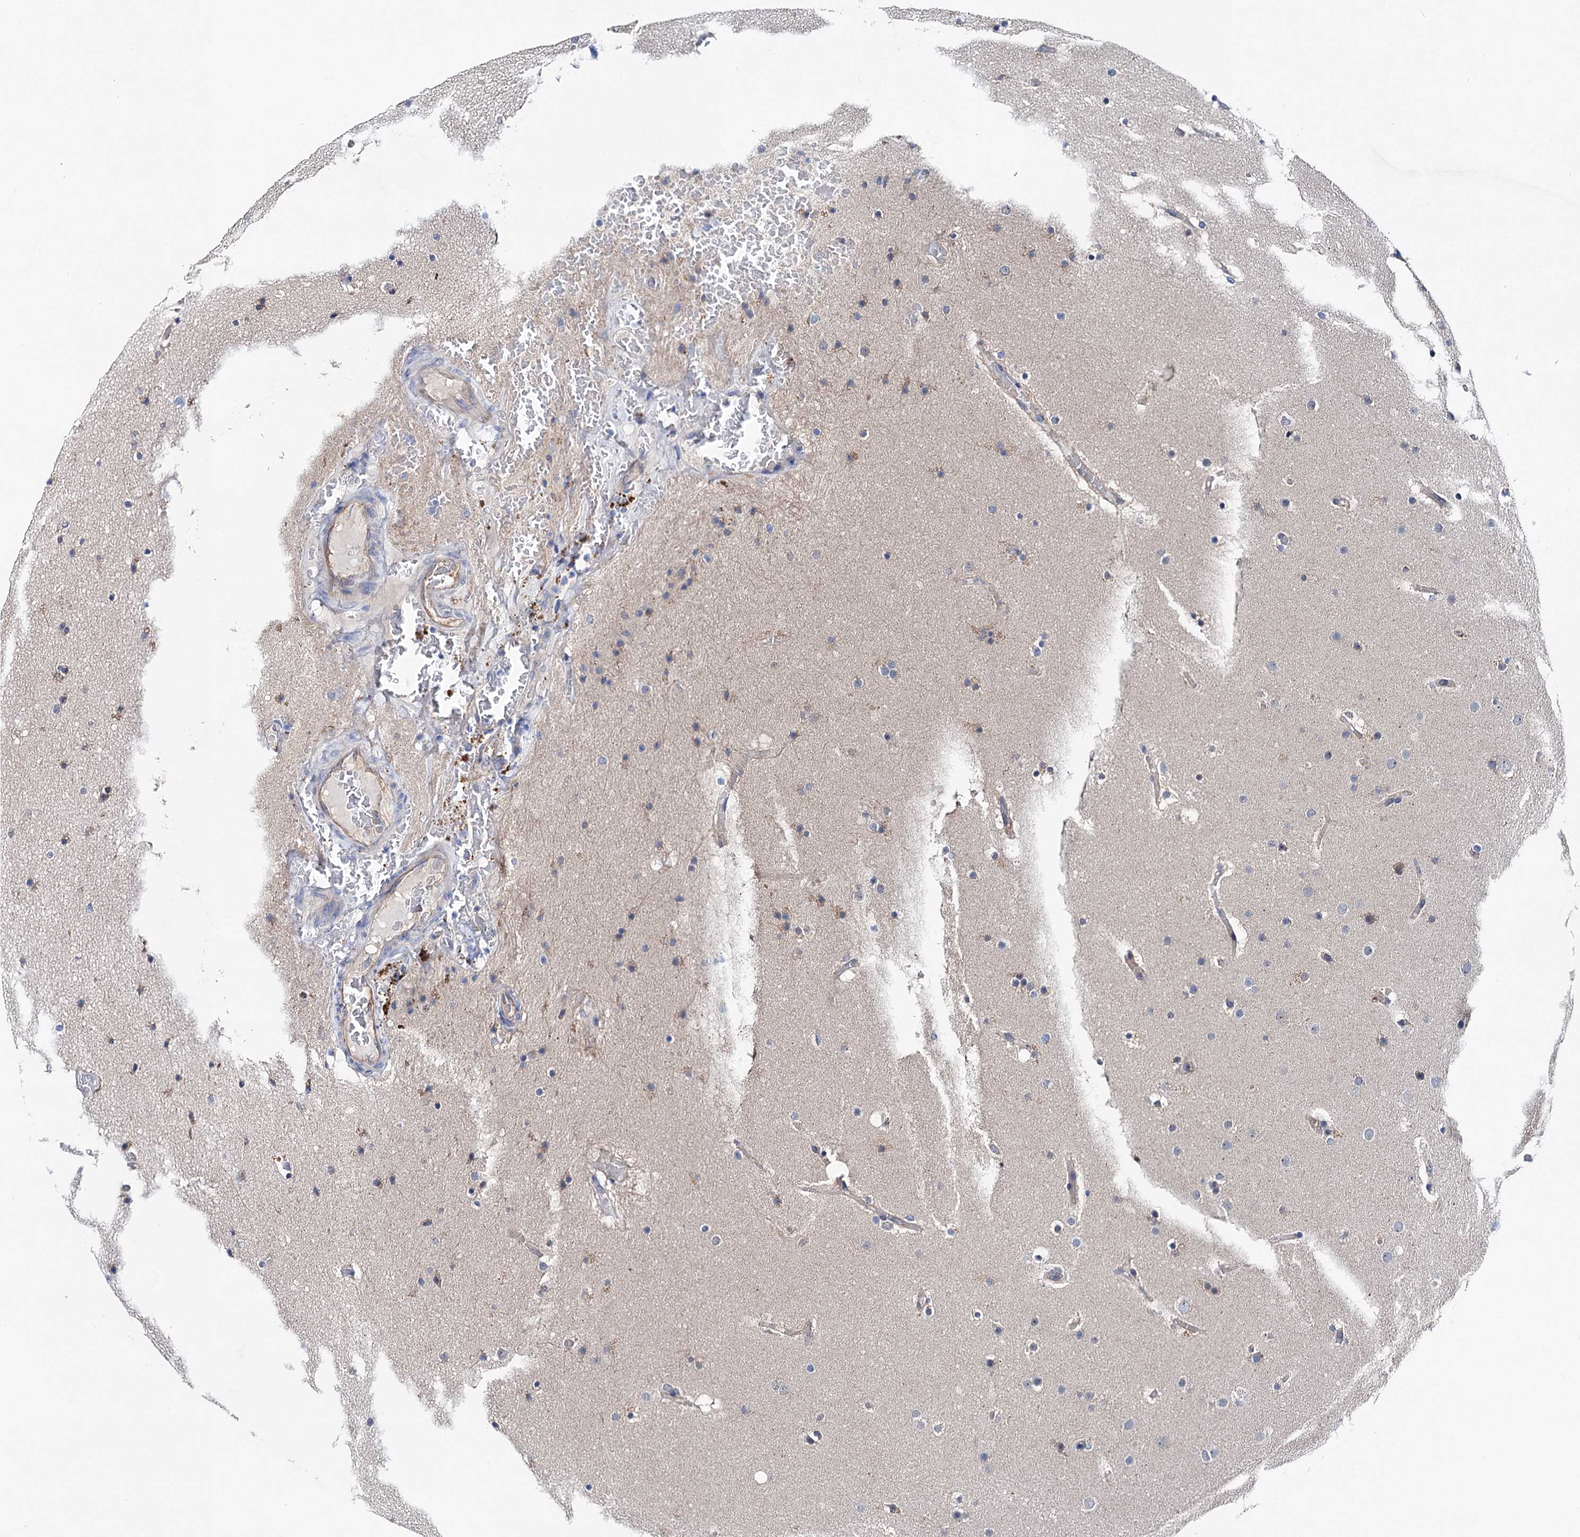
{"staining": {"intensity": "negative", "quantity": "none", "location": "none"}, "tissue": "glioma", "cell_type": "Tumor cells", "image_type": "cancer", "snomed": [{"axis": "morphology", "description": "Glioma, malignant, High grade"}, {"axis": "topography", "description": "Cerebral cortex"}], "caption": "Histopathology image shows no significant protein expression in tumor cells of glioma.", "gene": "SHROOM1", "patient": {"sex": "female", "age": 36}}